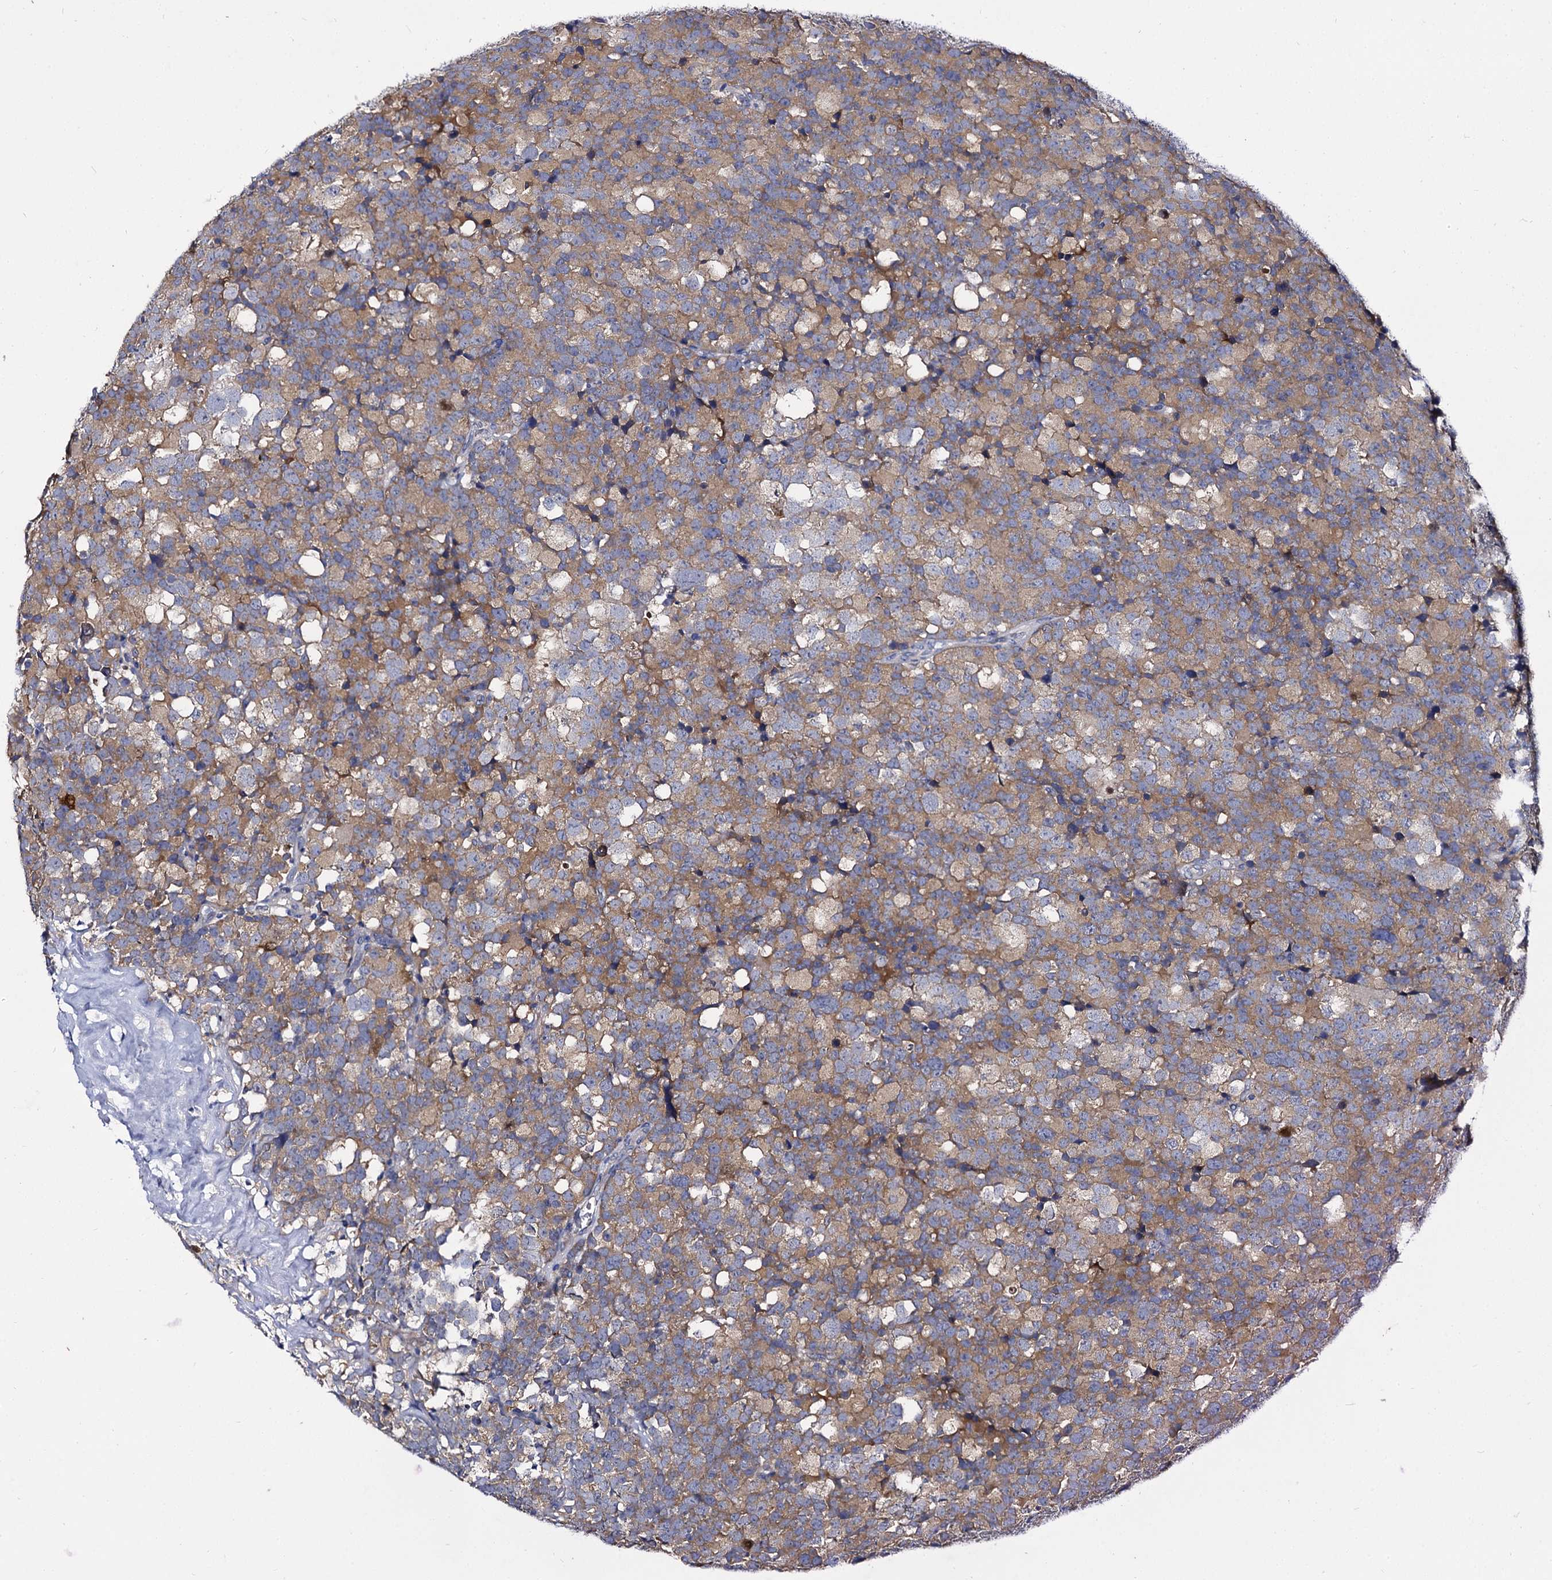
{"staining": {"intensity": "moderate", "quantity": ">75%", "location": "cytoplasmic/membranous"}, "tissue": "testis cancer", "cell_type": "Tumor cells", "image_type": "cancer", "snomed": [{"axis": "morphology", "description": "Seminoma, NOS"}, {"axis": "topography", "description": "Testis"}], "caption": "Protein expression analysis of testis cancer demonstrates moderate cytoplasmic/membranous staining in about >75% of tumor cells.", "gene": "PANX2", "patient": {"sex": "male", "age": 71}}